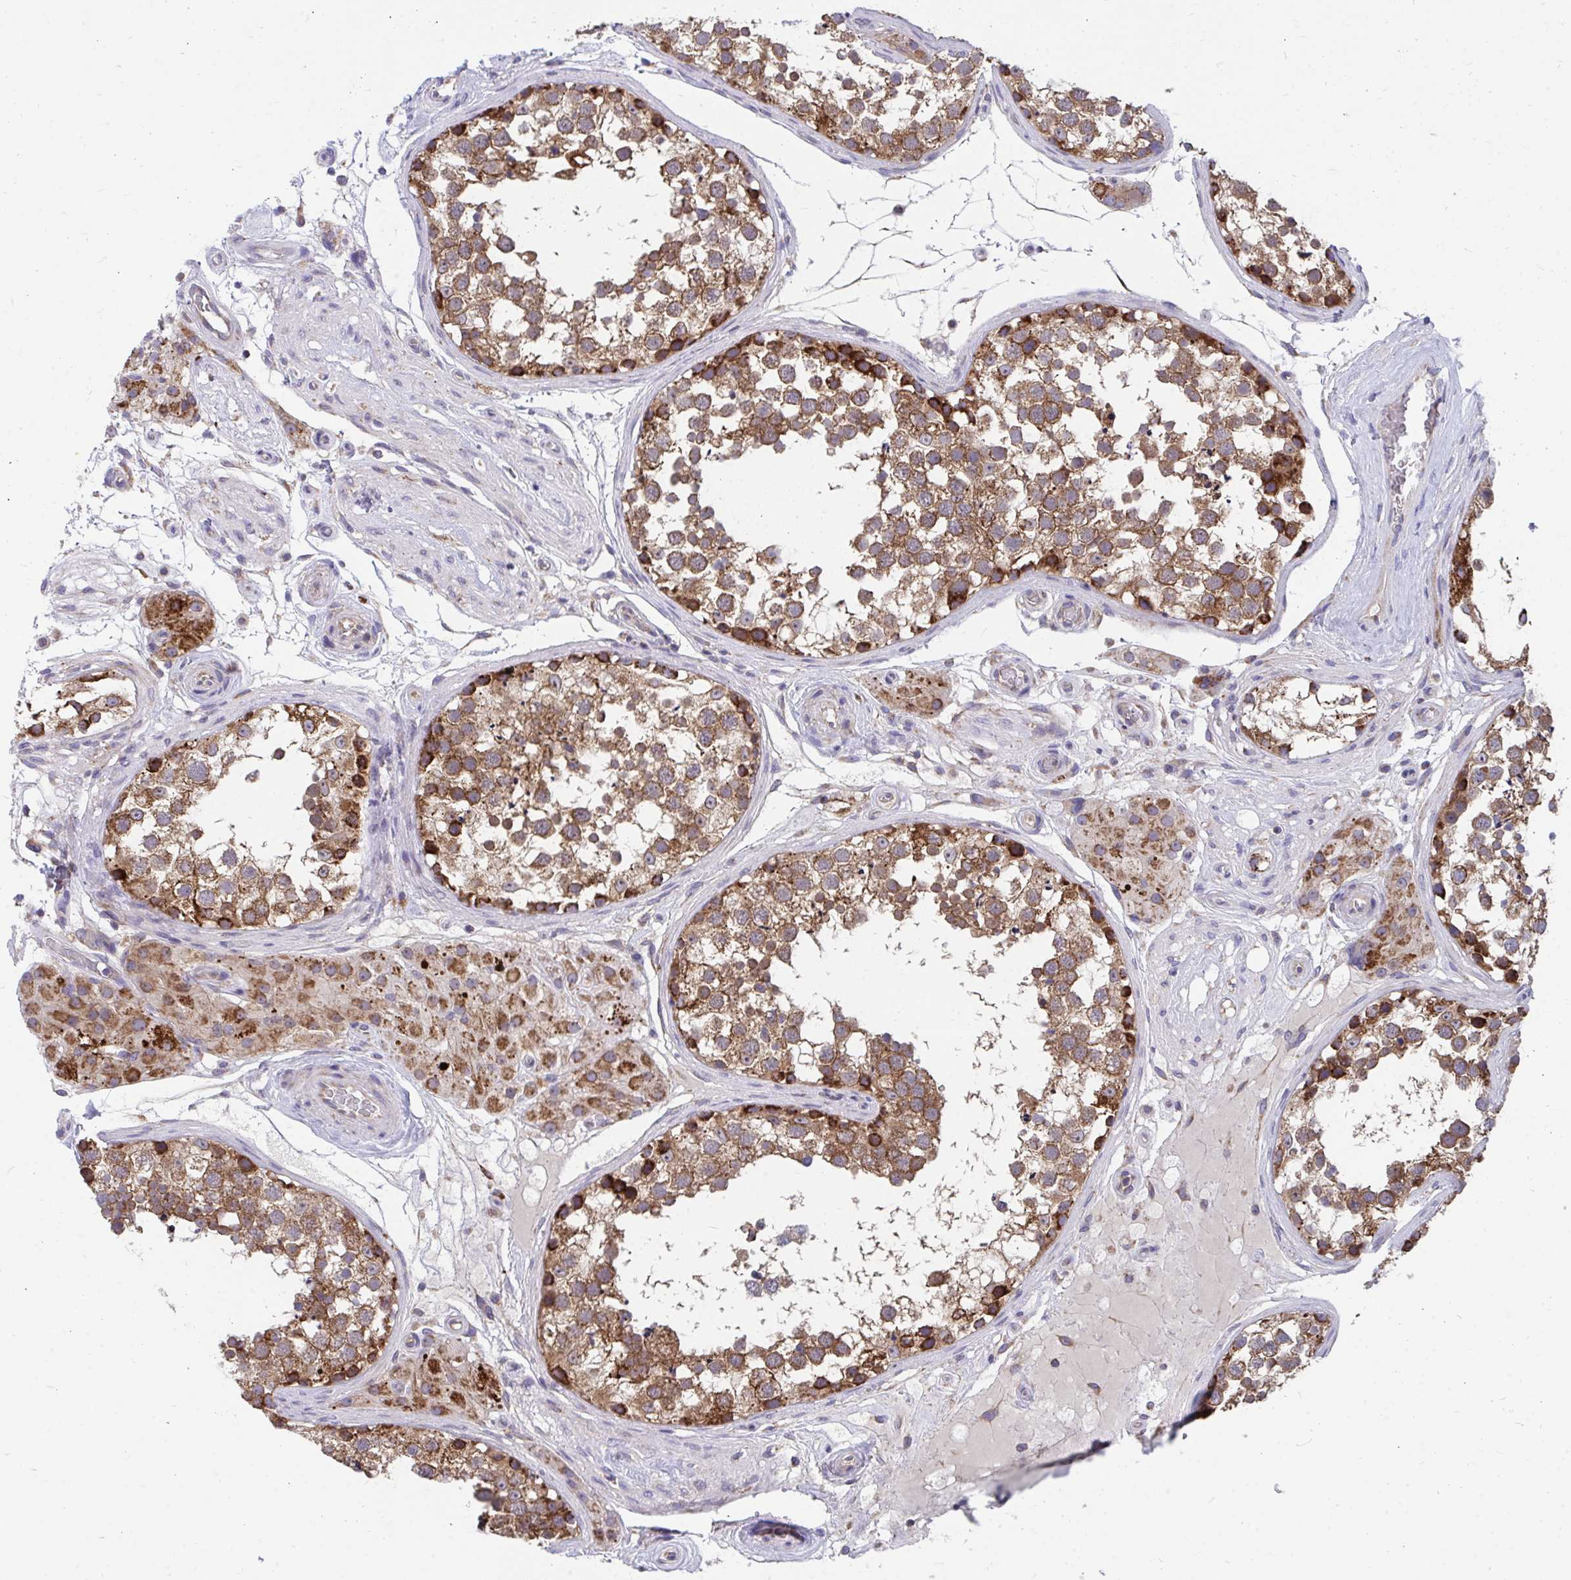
{"staining": {"intensity": "strong", "quantity": ">75%", "location": "cytoplasmic/membranous"}, "tissue": "testis", "cell_type": "Cells in seminiferous ducts", "image_type": "normal", "snomed": [{"axis": "morphology", "description": "Normal tissue, NOS"}, {"axis": "morphology", "description": "Seminoma, NOS"}, {"axis": "topography", "description": "Testis"}], "caption": "Brown immunohistochemical staining in unremarkable testis reveals strong cytoplasmic/membranous positivity in approximately >75% of cells in seminiferous ducts.", "gene": "FHIP1B", "patient": {"sex": "male", "age": 65}}